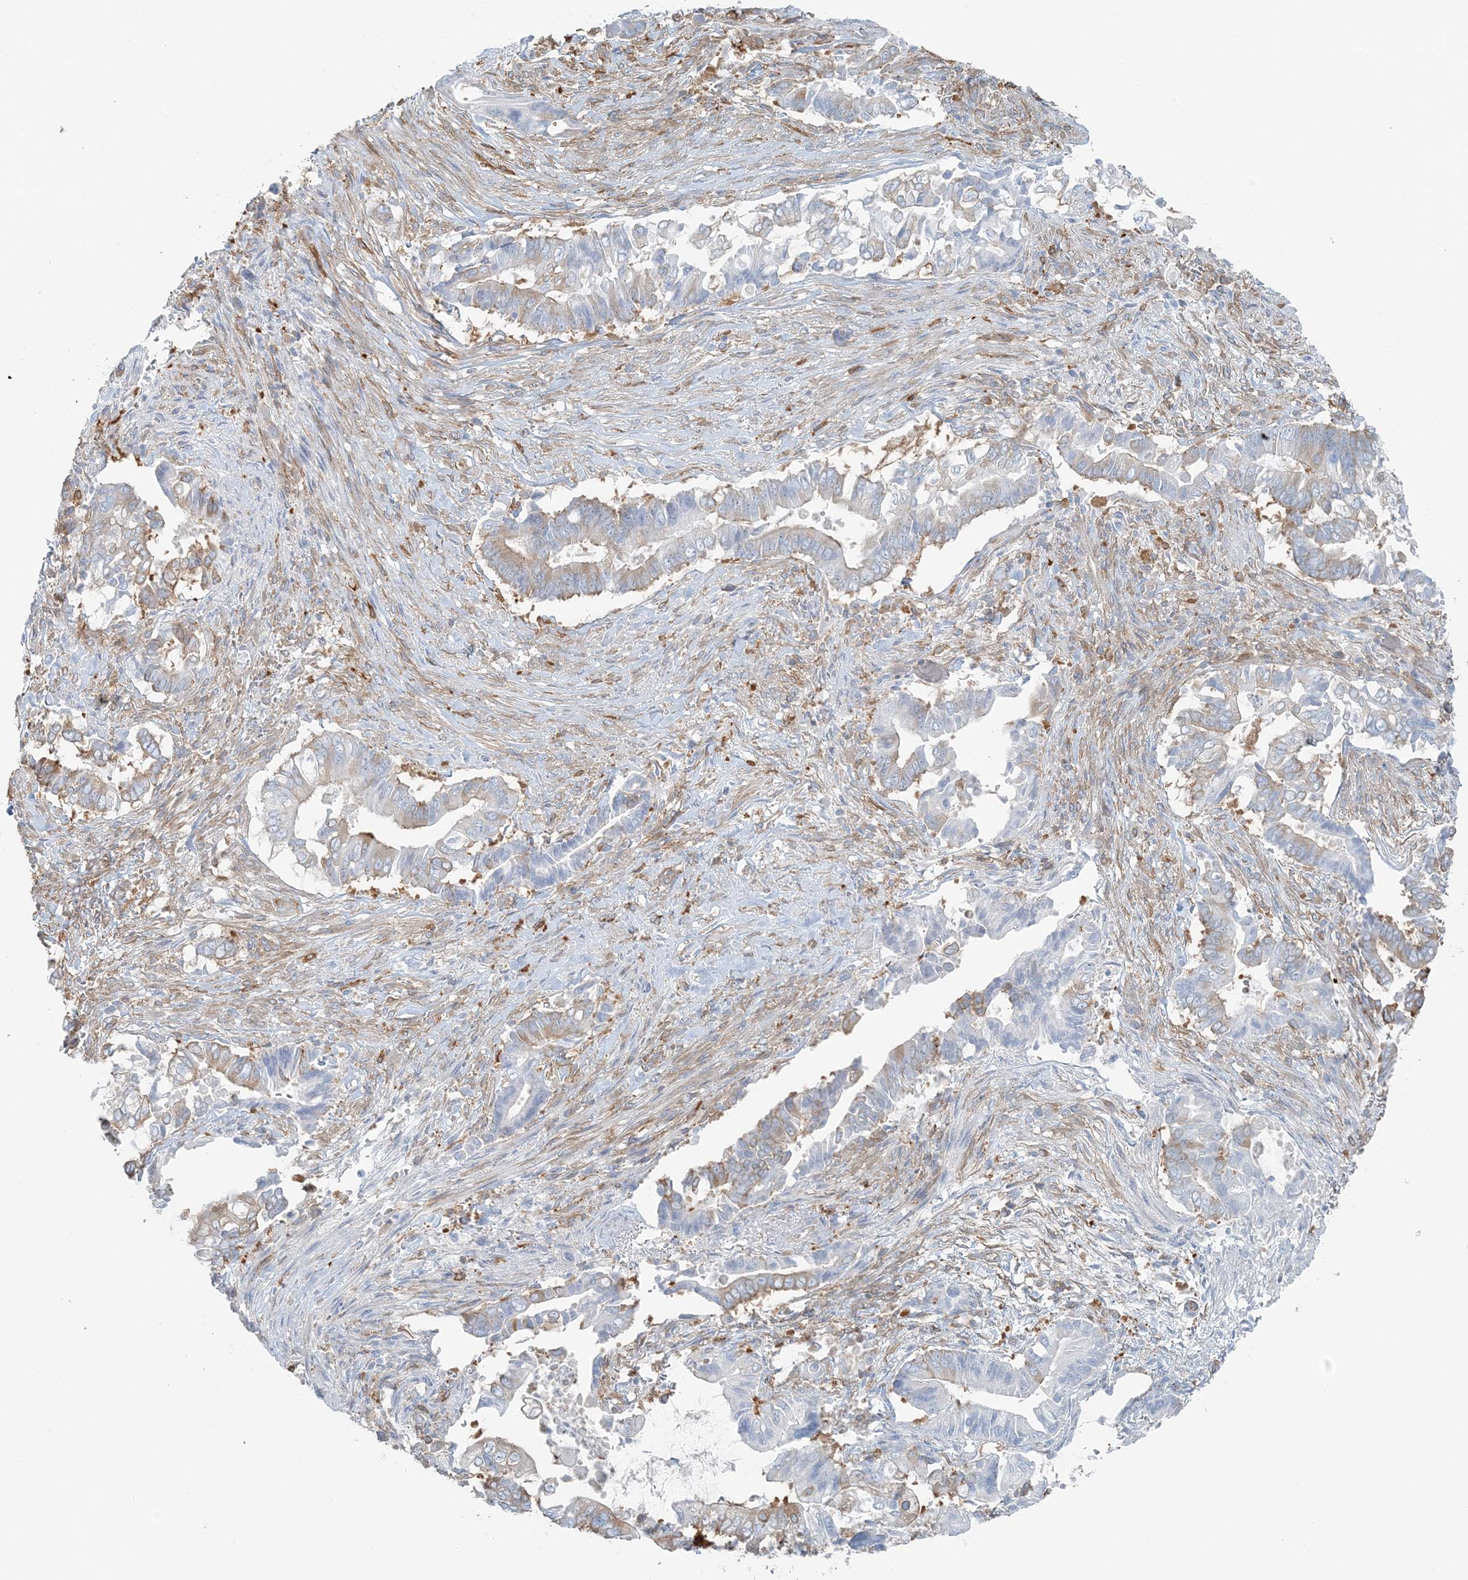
{"staining": {"intensity": "weak", "quantity": "<25%", "location": "cytoplasmic/membranous"}, "tissue": "pancreatic cancer", "cell_type": "Tumor cells", "image_type": "cancer", "snomed": [{"axis": "morphology", "description": "Adenocarcinoma, NOS"}, {"axis": "topography", "description": "Pancreas"}], "caption": "Immunohistochemical staining of human pancreatic cancer exhibits no significant positivity in tumor cells.", "gene": "SNX2", "patient": {"sex": "male", "age": 68}}